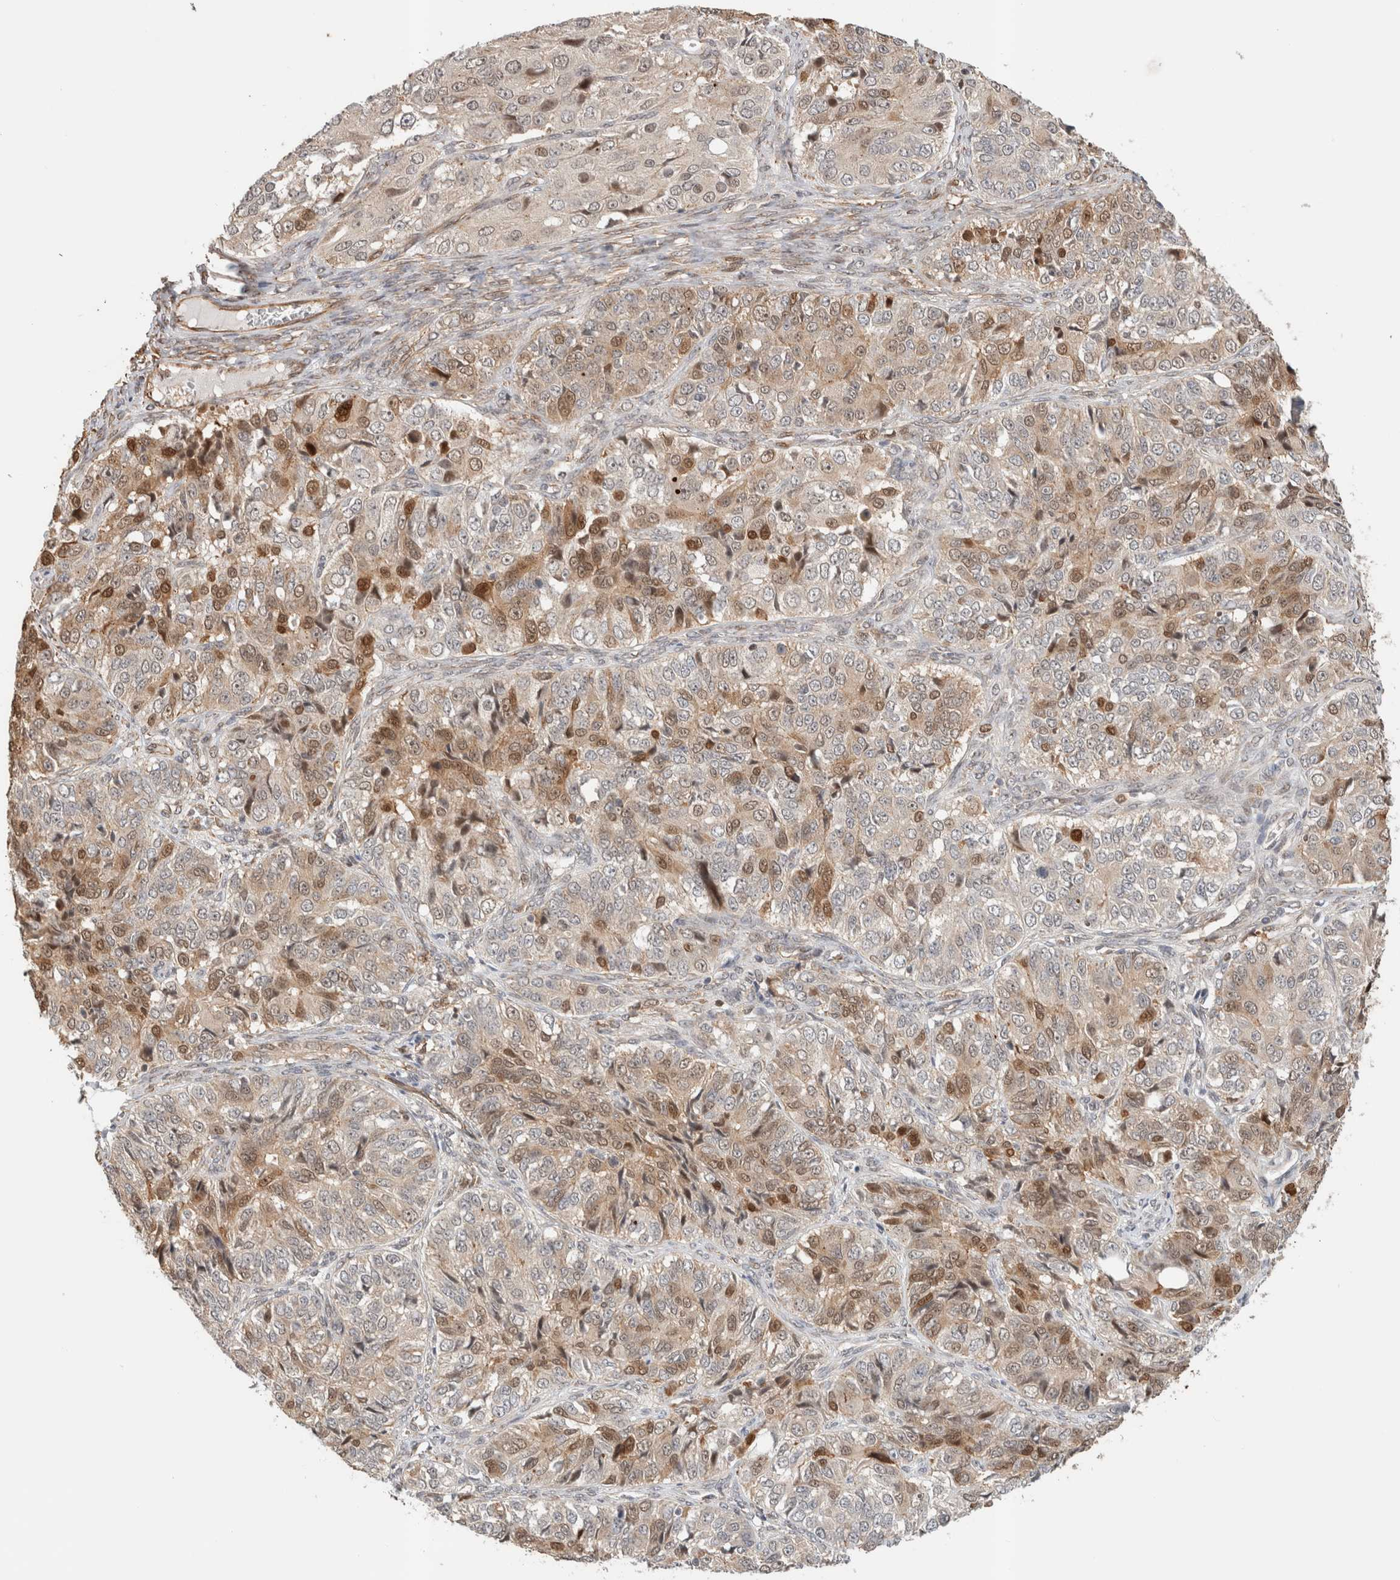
{"staining": {"intensity": "moderate", "quantity": "25%-75%", "location": "cytoplasmic/membranous,nuclear"}, "tissue": "ovarian cancer", "cell_type": "Tumor cells", "image_type": "cancer", "snomed": [{"axis": "morphology", "description": "Carcinoma, endometroid"}, {"axis": "topography", "description": "Ovary"}], "caption": "This image displays endometroid carcinoma (ovarian) stained with IHC to label a protein in brown. The cytoplasmic/membranous and nuclear of tumor cells show moderate positivity for the protein. Nuclei are counter-stained blue.", "gene": "OTUD6B", "patient": {"sex": "female", "age": 51}}